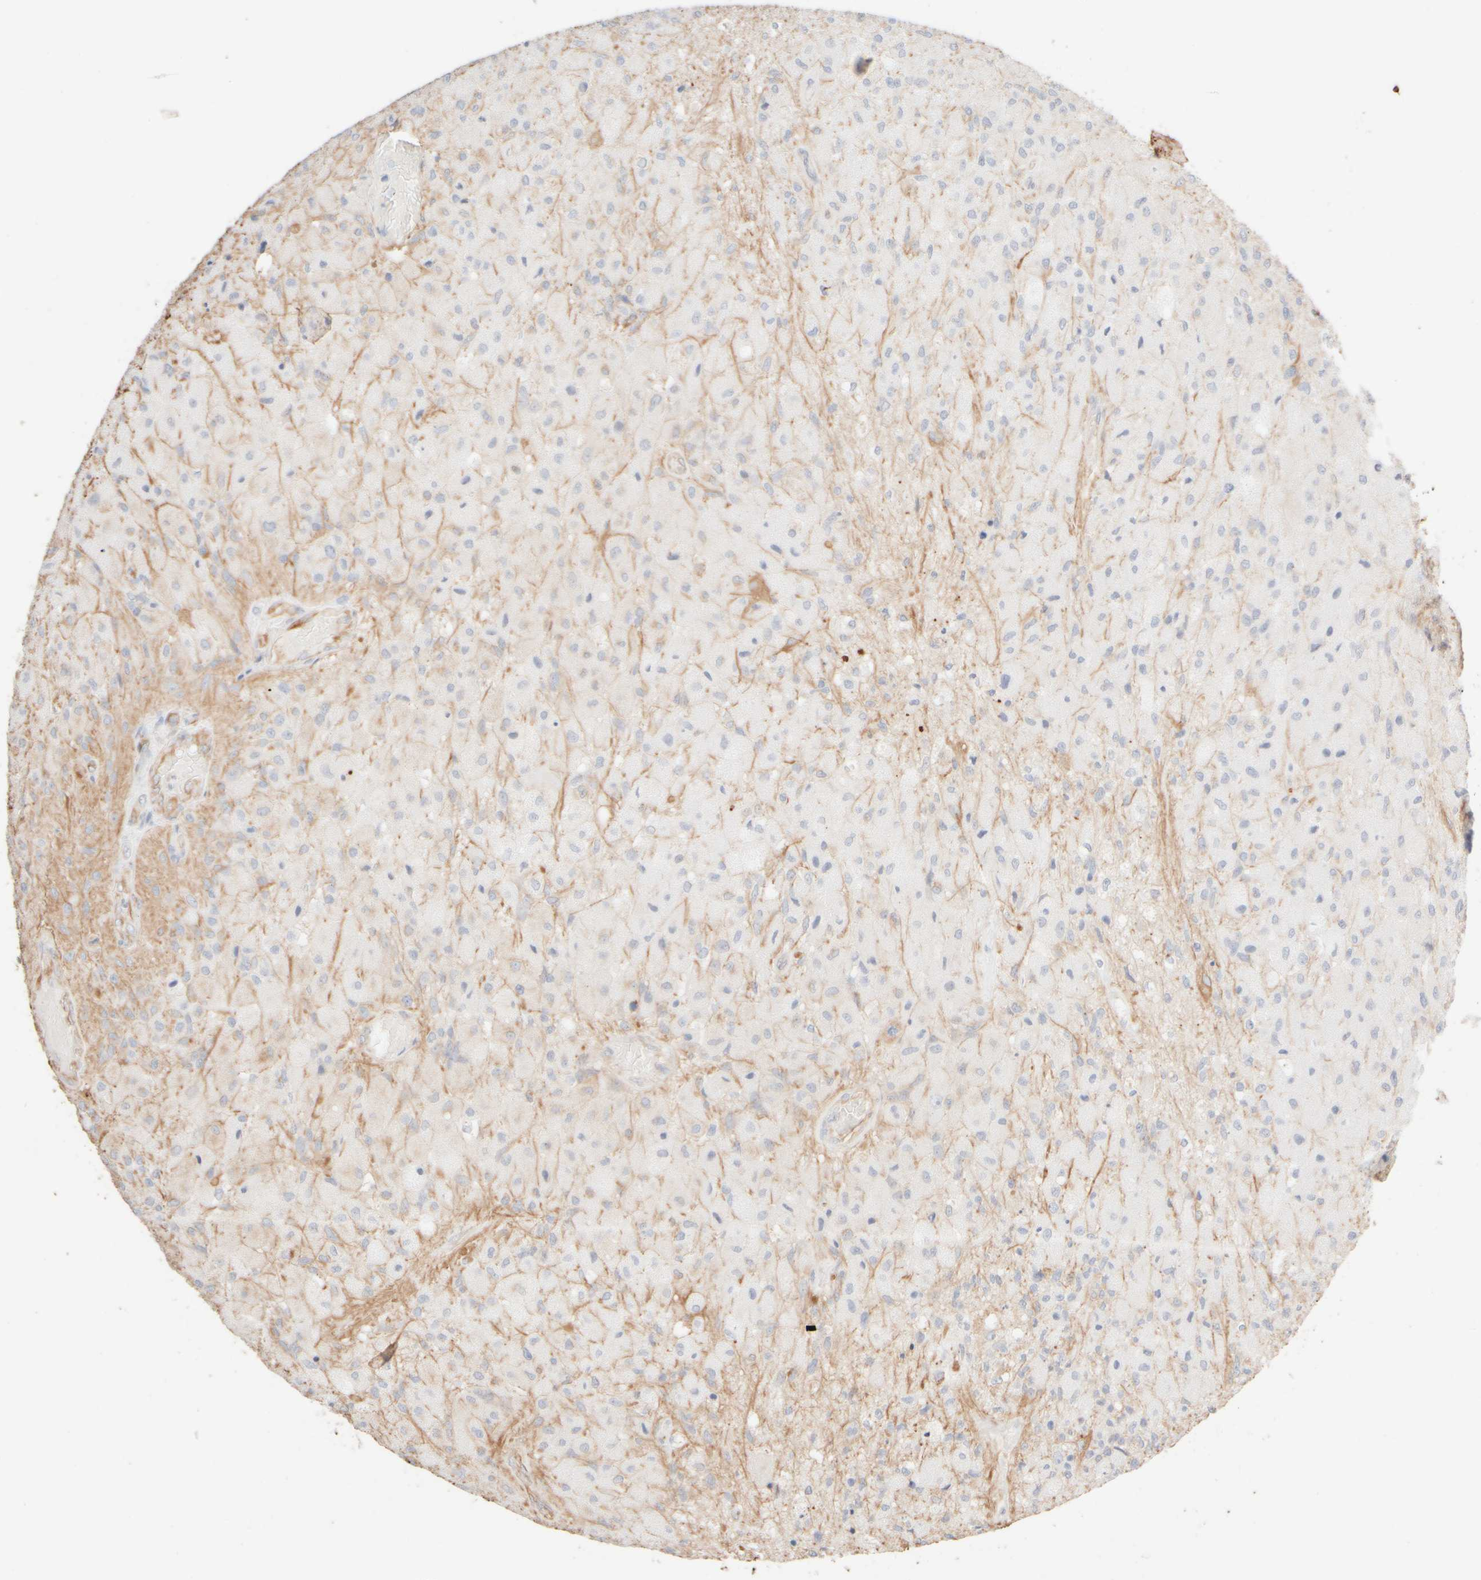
{"staining": {"intensity": "negative", "quantity": "none", "location": "none"}, "tissue": "glioma", "cell_type": "Tumor cells", "image_type": "cancer", "snomed": [{"axis": "morphology", "description": "Normal tissue, NOS"}, {"axis": "morphology", "description": "Glioma, malignant, High grade"}, {"axis": "topography", "description": "Cerebral cortex"}], "caption": "Glioma was stained to show a protein in brown. There is no significant expression in tumor cells.", "gene": "KRT15", "patient": {"sex": "male", "age": 77}}